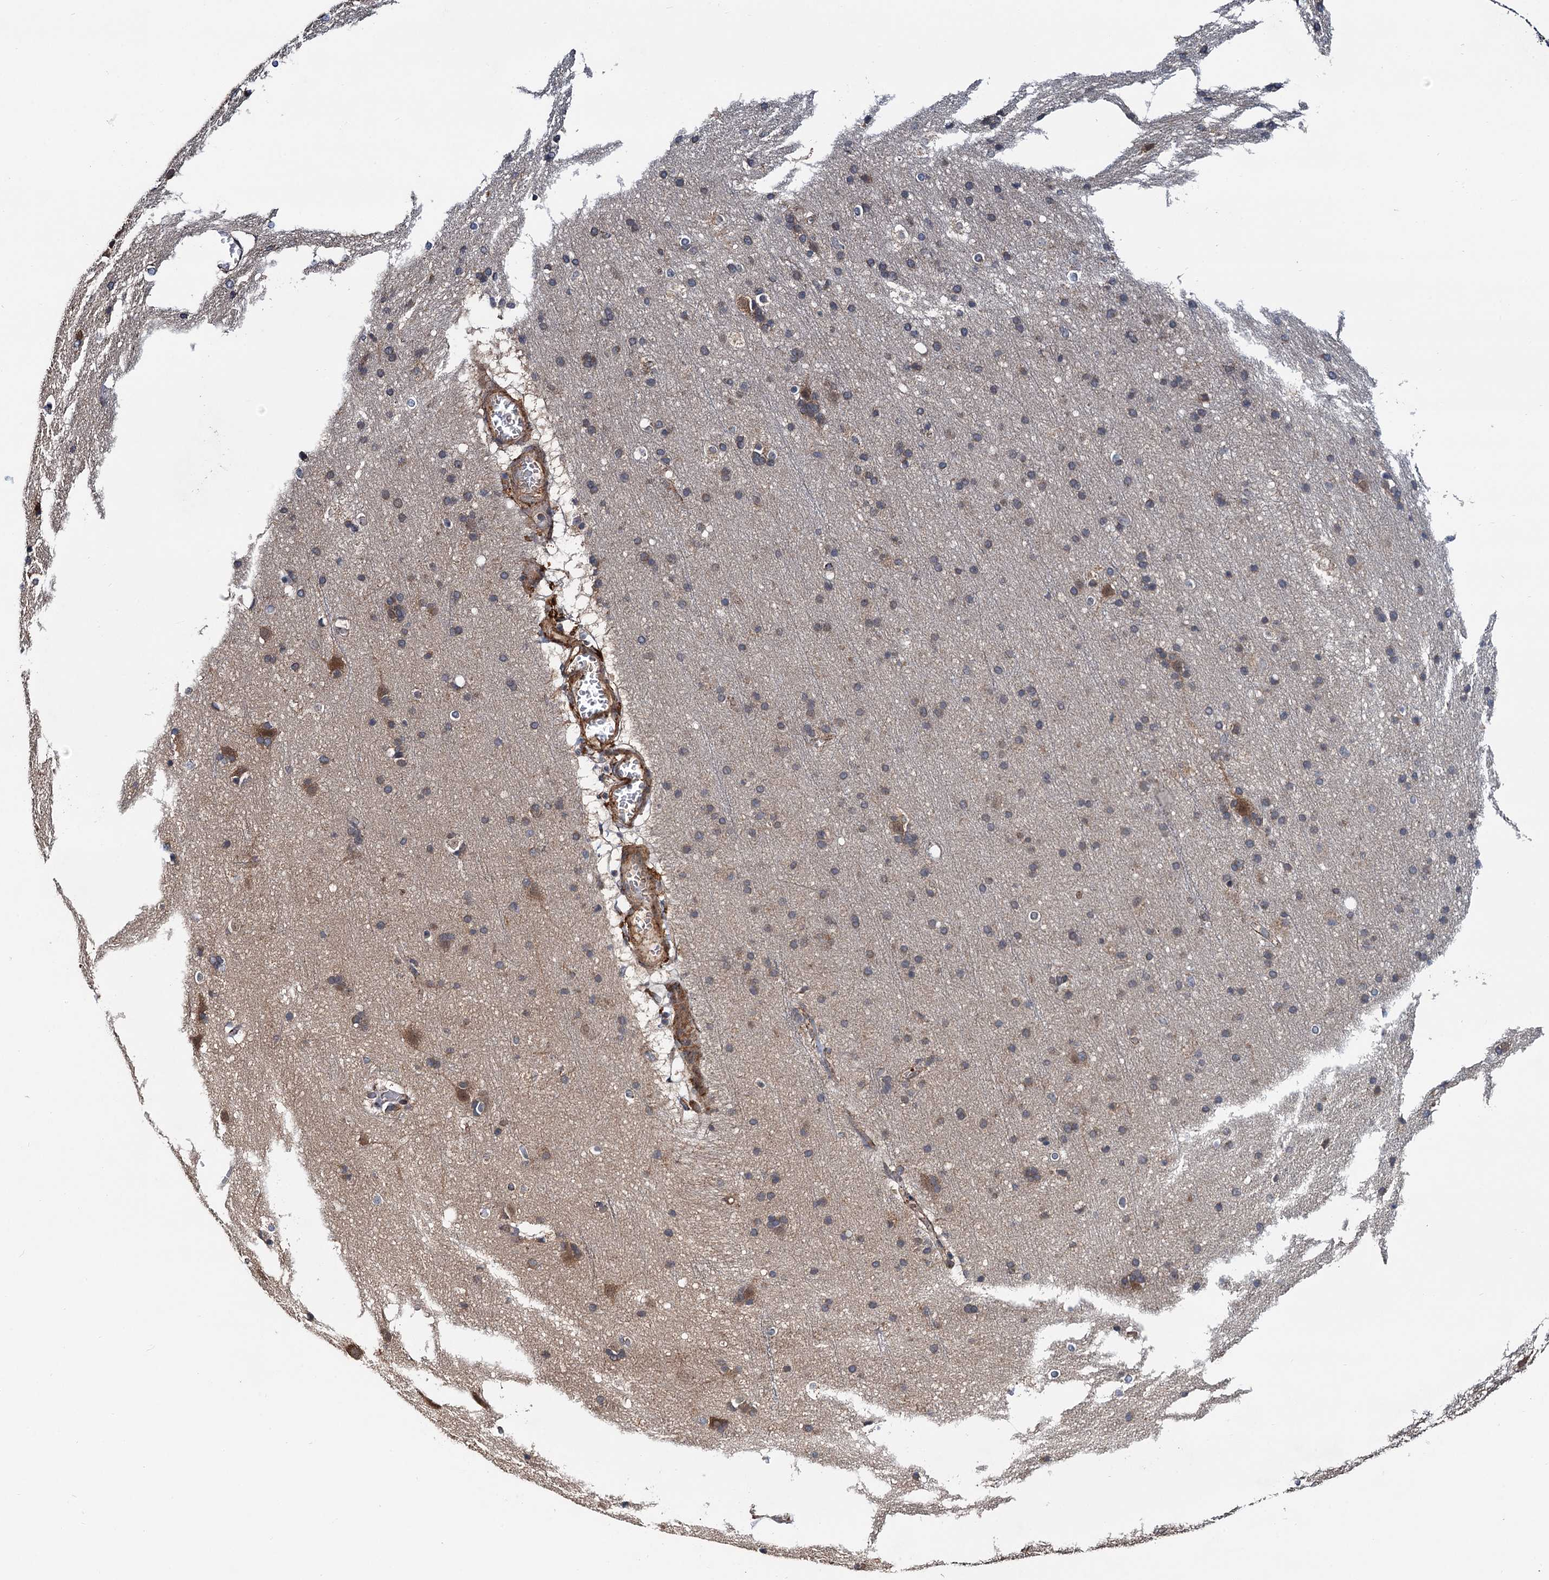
{"staining": {"intensity": "moderate", "quantity": ">75%", "location": "cytoplasmic/membranous"}, "tissue": "cerebral cortex", "cell_type": "Endothelial cells", "image_type": "normal", "snomed": [{"axis": "morphology", "description": "Normal tissue, NOS"}, {"axis": "topography", "description": "Cerebral cortex"}], "caption": "Protein expression analysis of unremarkable cerebral cortex shows moderate cytoplasmic/membranous staining in approximately >75% of endothelial cells. (brown staining indicates protein expression, while blue staining denotes nuclei).", "gene": "AAGAB", "patient": {"sex": "male", "age": 54}}